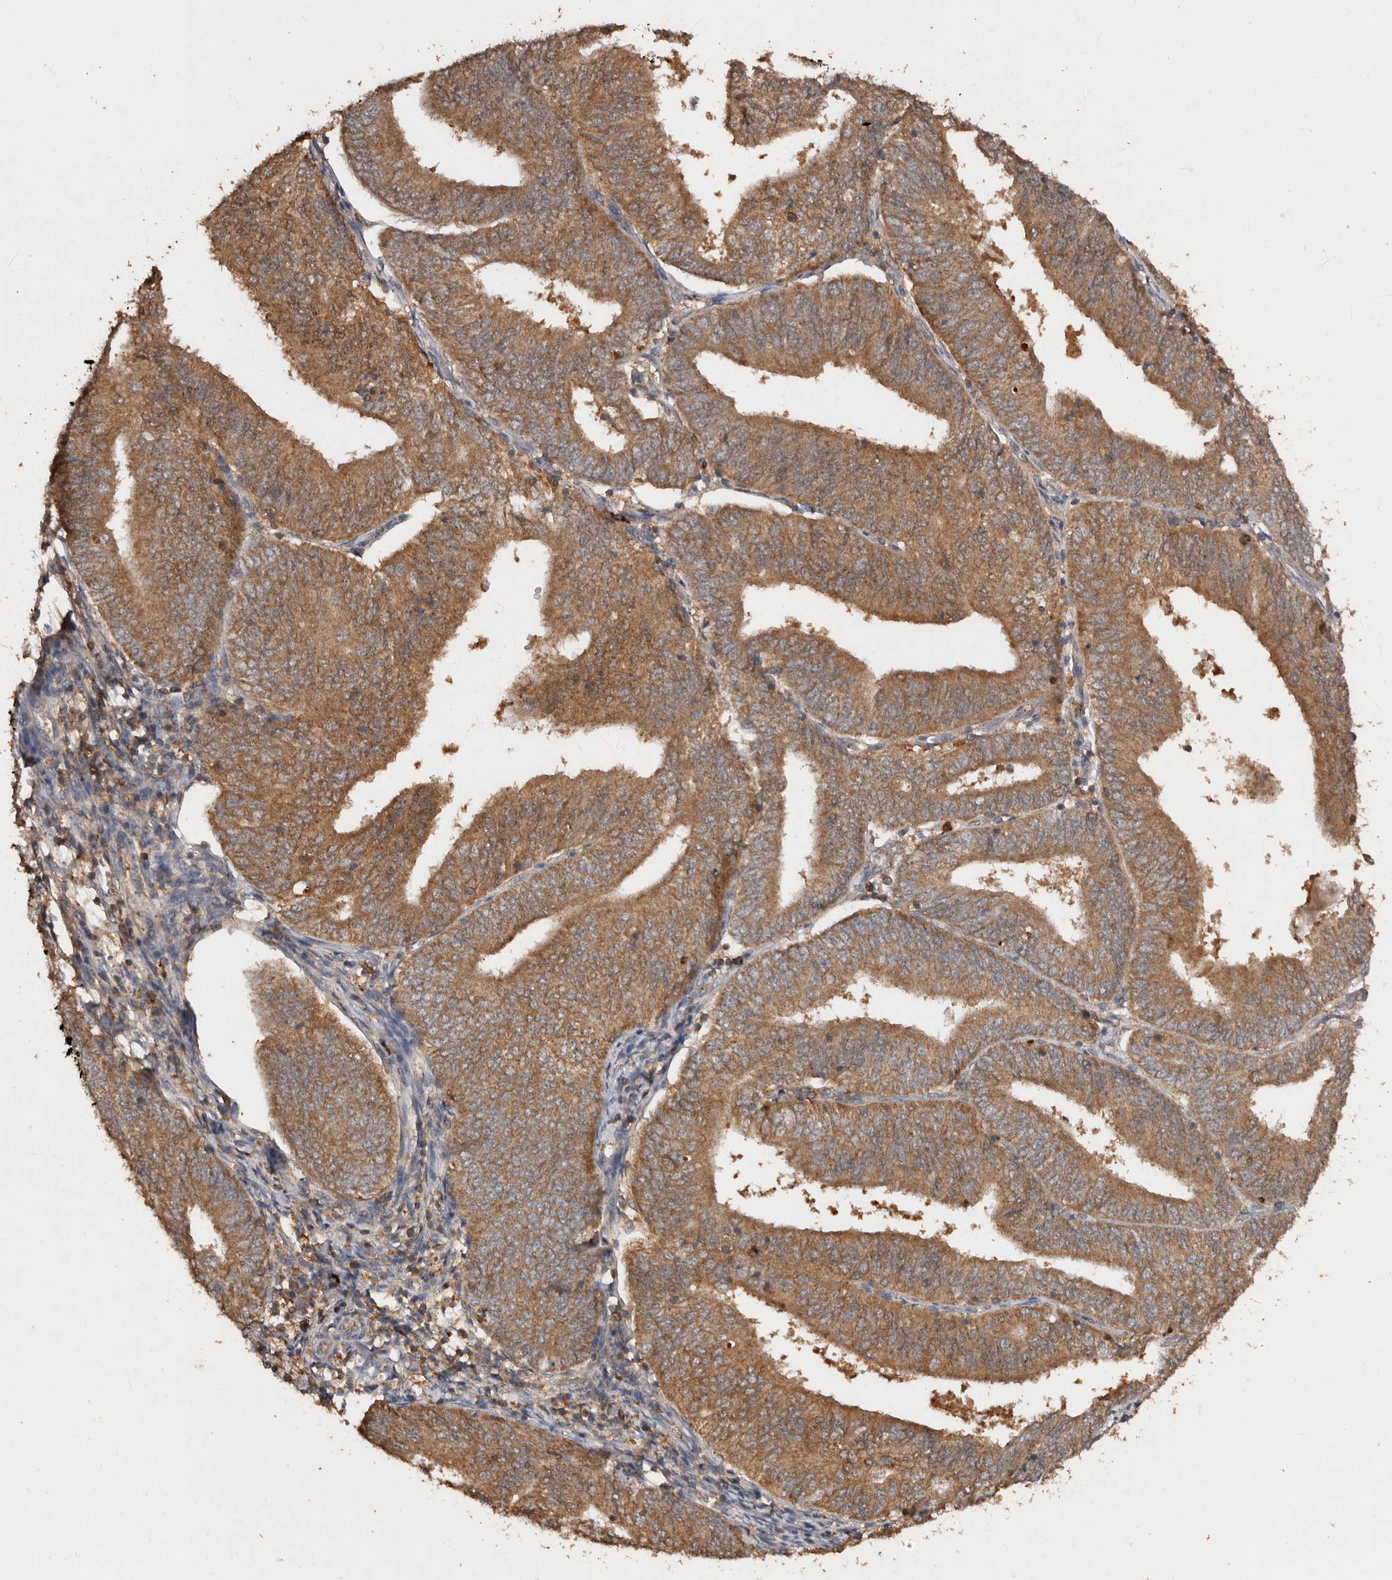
{"staining": {"intensity": "moderate", "quantity": ">75%", "location": "cytoplasmic/membranous"}, "tissue": "endometrial cancer", "cell_type": "Tumor cells", "image_type": "cancer", "snomed": [{"axis": "morphology", "description": "Adenocarcinoma, NOS"}, {"axis": "topography", "description": "Endometrium"}], "caption": "Immunohistochemistry histopathology image of neoplastic tissue: endometrial adenocarcinoma stained using IHC exhibits medium levels of moderate protein expression localized specifically in the cytoplasmic/membranous of tumor cells, appearing as a cytoplasmic/membranous brown color.", "gene": "EDEM1", "patient": {"sex": "female", "age": 58}}